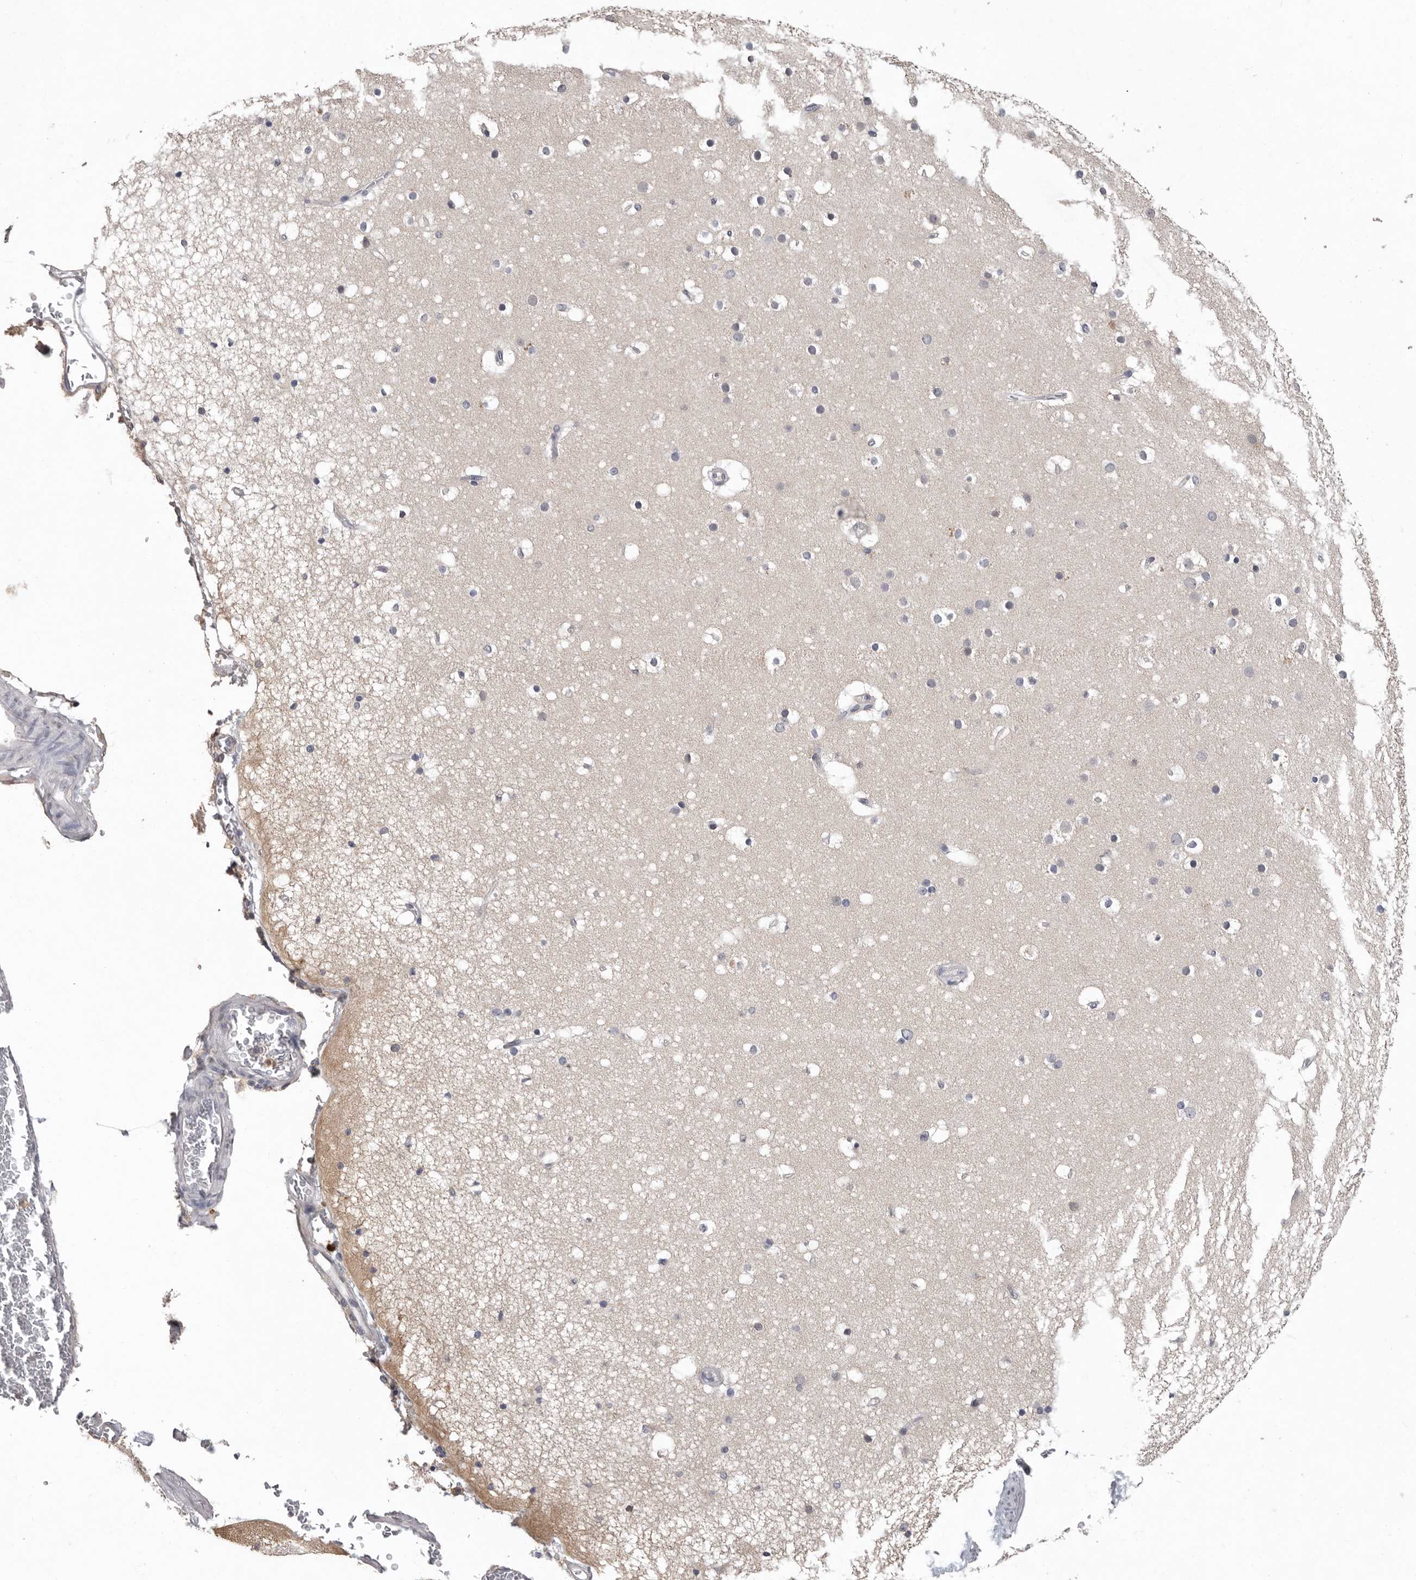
{"staining": {"intensity": "negative", "quantity": "none", "location": "none"}, "tissue": "cerebral cortex", "cell_type": "Endothelial cells", "image_type": "normal", "snomed": [{"axis": "morphology", "description": "Normal tissue, NOS"}, {"axis": "topography", "description": "Cerebral cortex"}], "caption": "Immunohistochemistry (IHC) image of benign cerebral cortex: human cerebral cortex stained with DAB demonstrates no significant protein expression in endothelial cells.", "gene": "RALGPS2", "patient": {"sex": "male", "age": 57}}